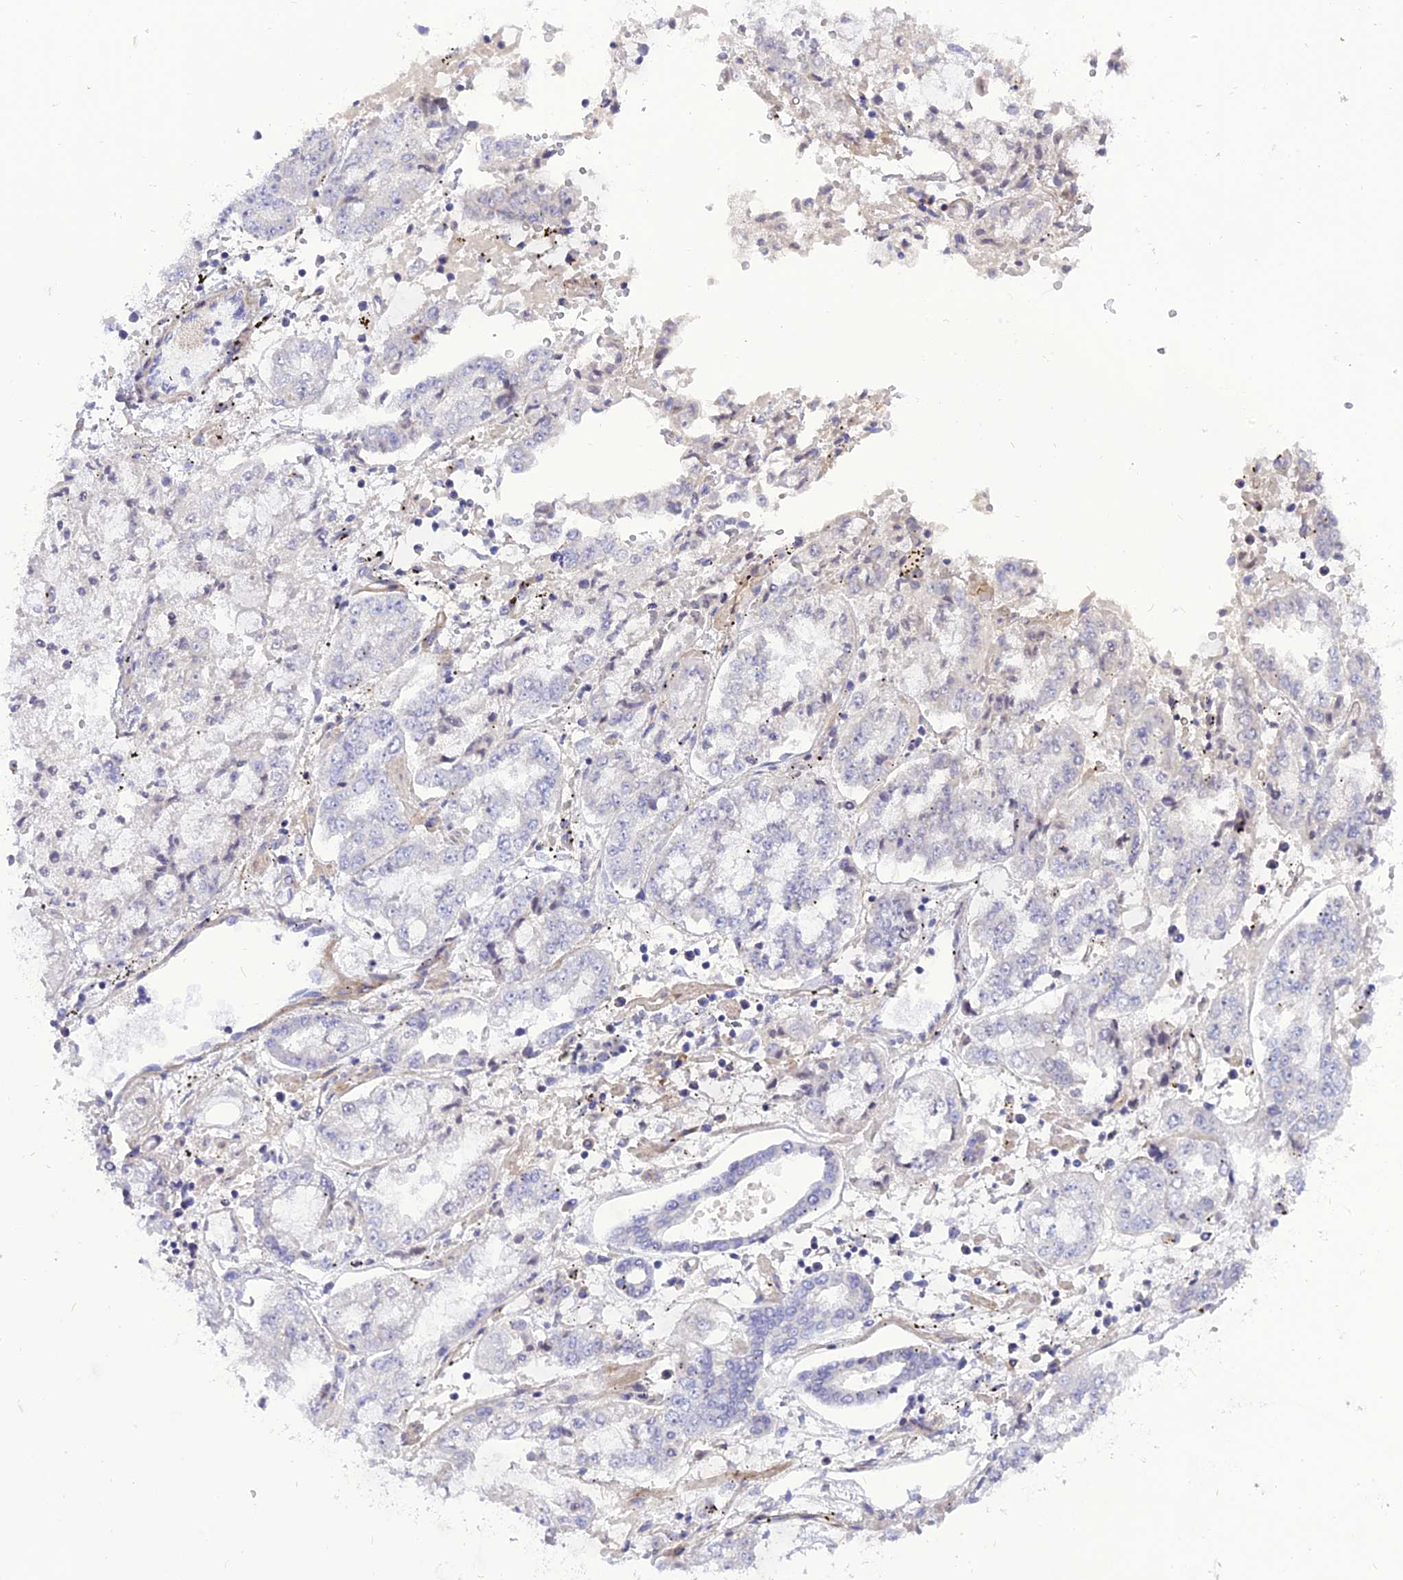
{"staining": {"intensity": "negative", "quantity": "none", "location": "none"}, "tissue": "stomach cancer", "cell_type": "Tumor cells", "image_type": "cancer", "snomed": [{"axis": "morphology", "description": "Adenocarcinoma, NOS"}, {"axis": "topography", "description": "Stomach"}], "caption": "Immunohistochemistry (IHC) micrograph of neoplastic tissue: human stomach adenocarcinoma stained with DAB (3,3'-diaminobenzidine) reveals no significant protein positivity in tumor cells.", "gene": "MBD3L1", "patient": {"sex": "male", "age": 76}}